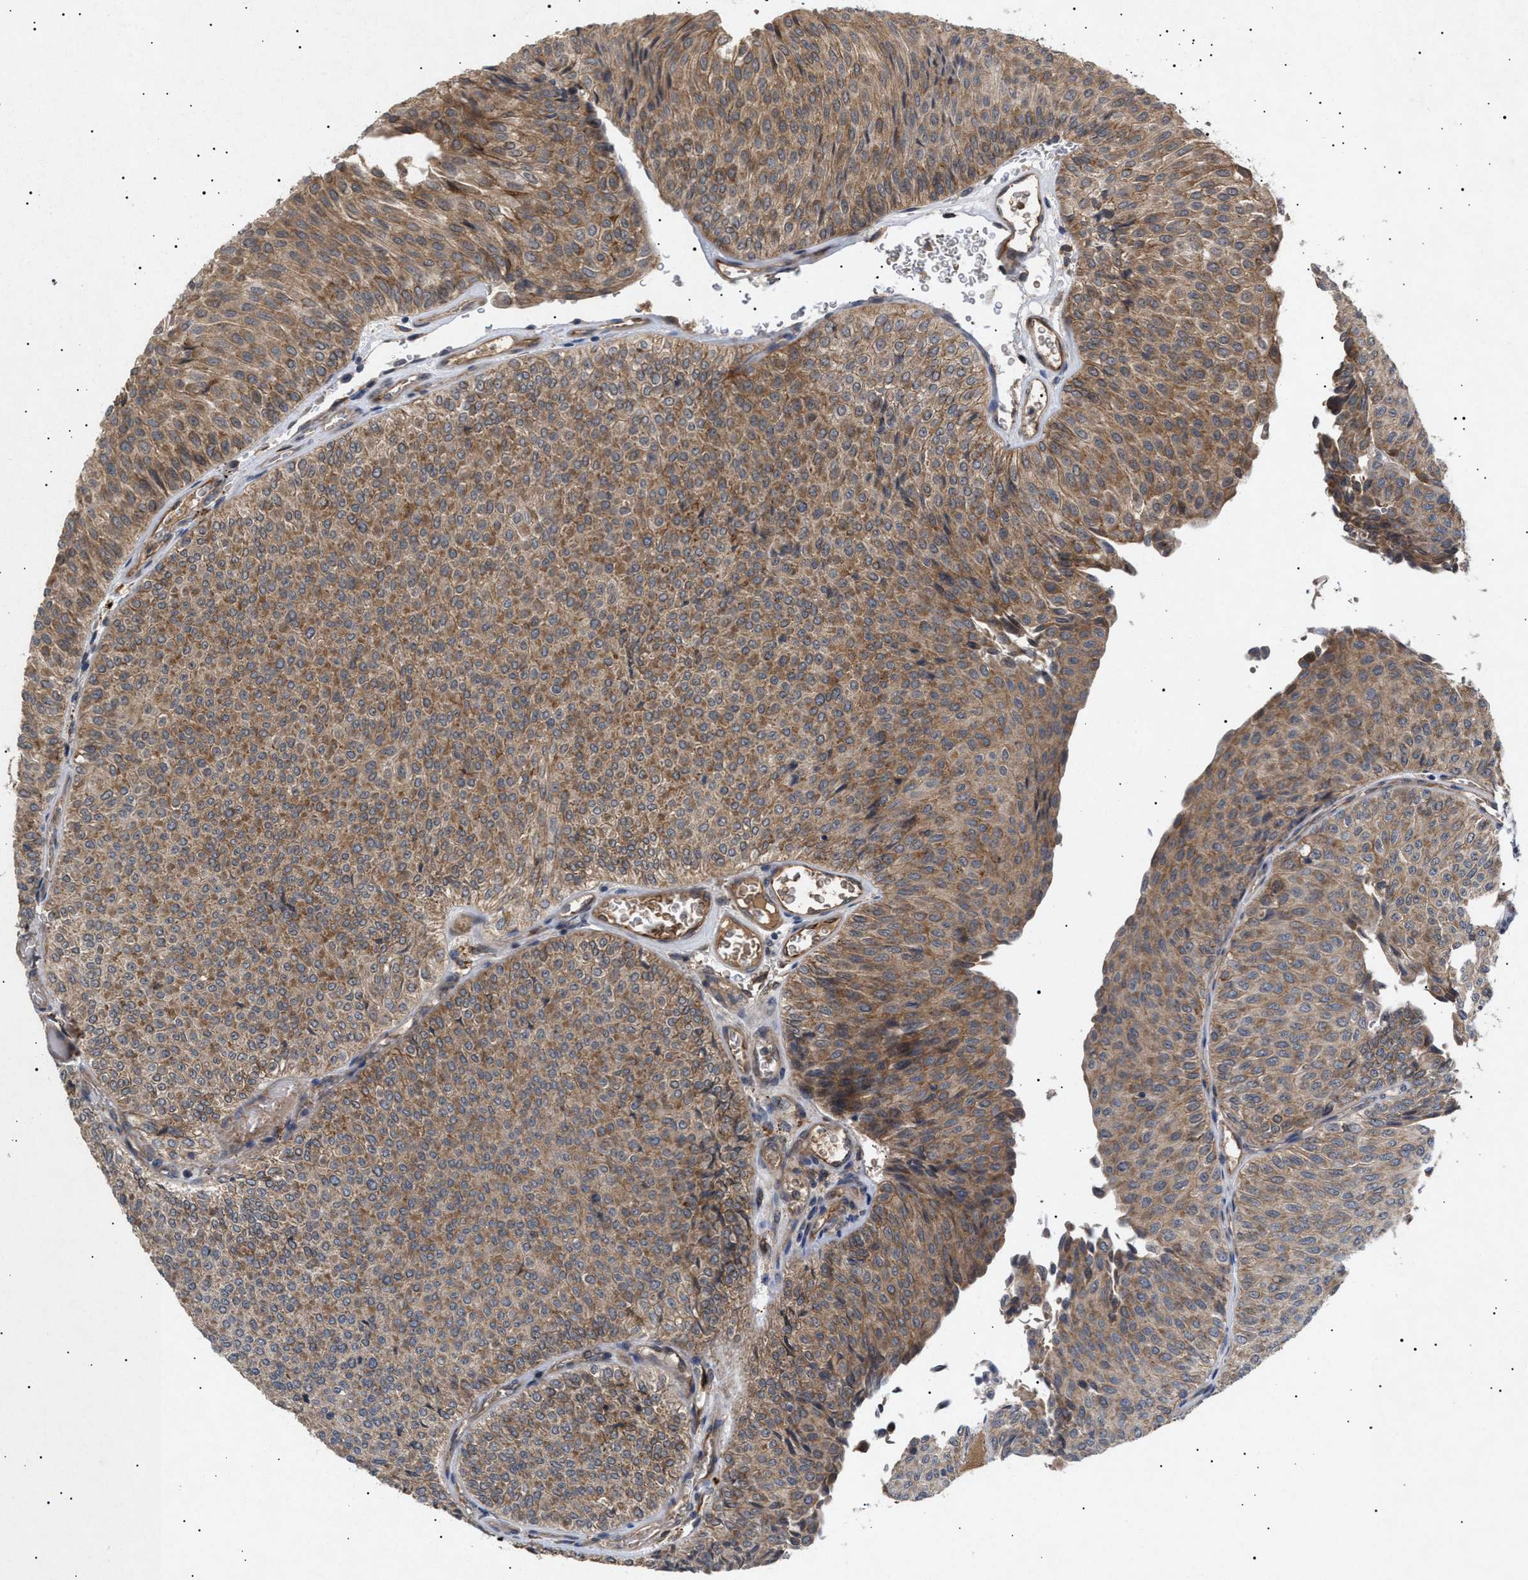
{"staining": {"intensity": "moderate", "quantity": ">75%", "location": "cytoplasmic/membranous"}, "tissue": "urothelial cancer", "cell_type": "Tumor cells", "image_type": "cancer", "snomed": [{"axis": "morphology", "description": "Urothelial carcinoma, Low grade"}, {"axis": "topography", "description": "Urinary bladder"}], "caption": "Approximately >75% of tumor cells in human urothelial cancer exhibit moderate cytoplasmic/membranous protein staining as visualized by brown immunohistochemical staining.", "gene": "SIRT5", "patient": {"sex": "male", "age": 78}}